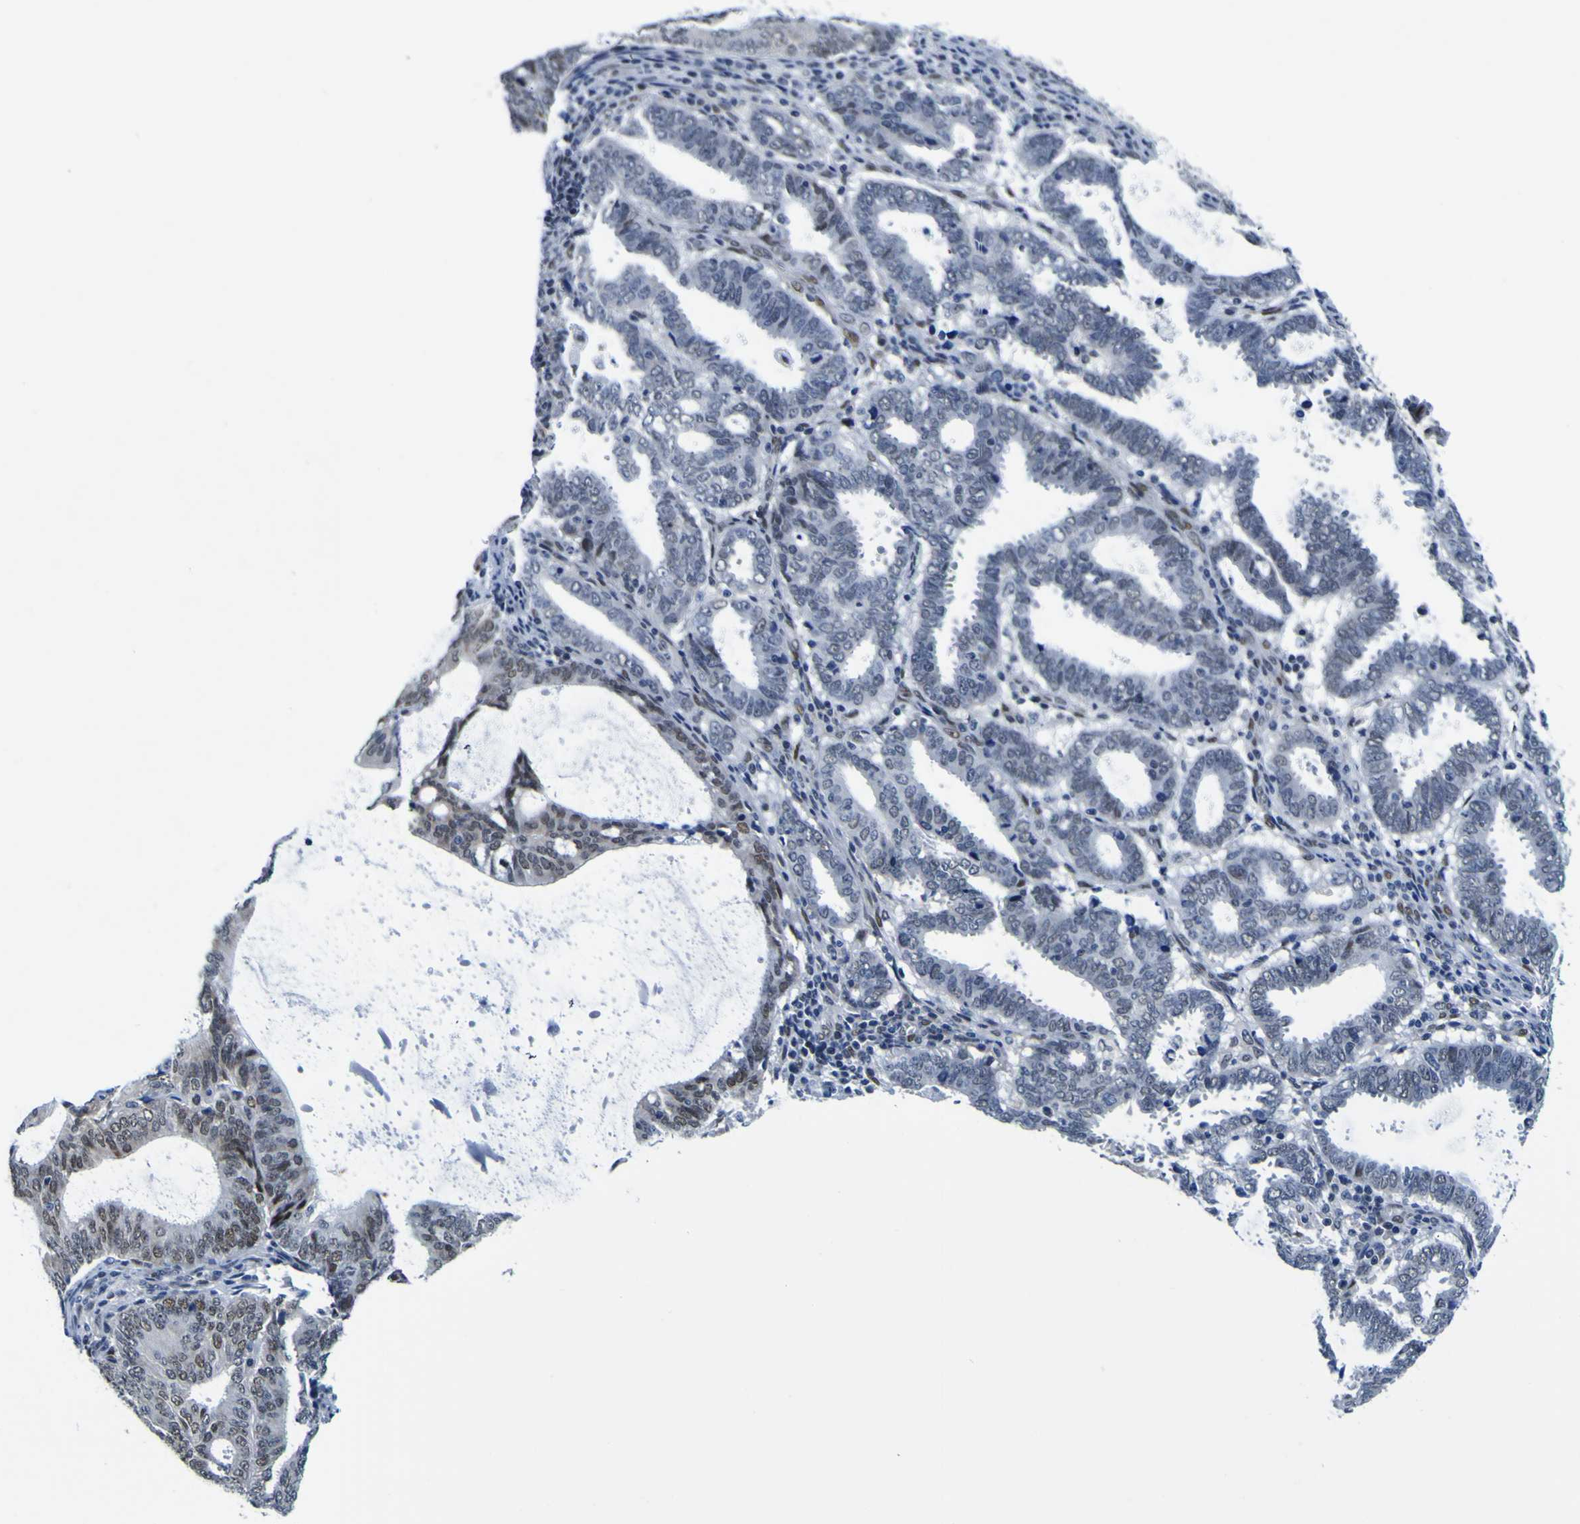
{"staining": {"intensity": "weak", "quantity": "<25%", "location": "nuclear"}, "tissue": "endometrial cancer", "cell_type": "Tumor cells", "image_type": "cancer", "snomed": [{"axis": "morphology", "description": "Adenocarcinoma, NOS"}, {"axis": "topography", "description": "Uterus"}], "caption": "Image shows no significant protein staining in tumor cells of endometrial cancer. (Stains: DAB (3,3'-diaminobenzidine) IHC with hematoxylin counter stain, Microscopy: brightfield microscopy at high magnification).", "gene": "CUL4B", "patient": {"sex": "female", "age": 83}}